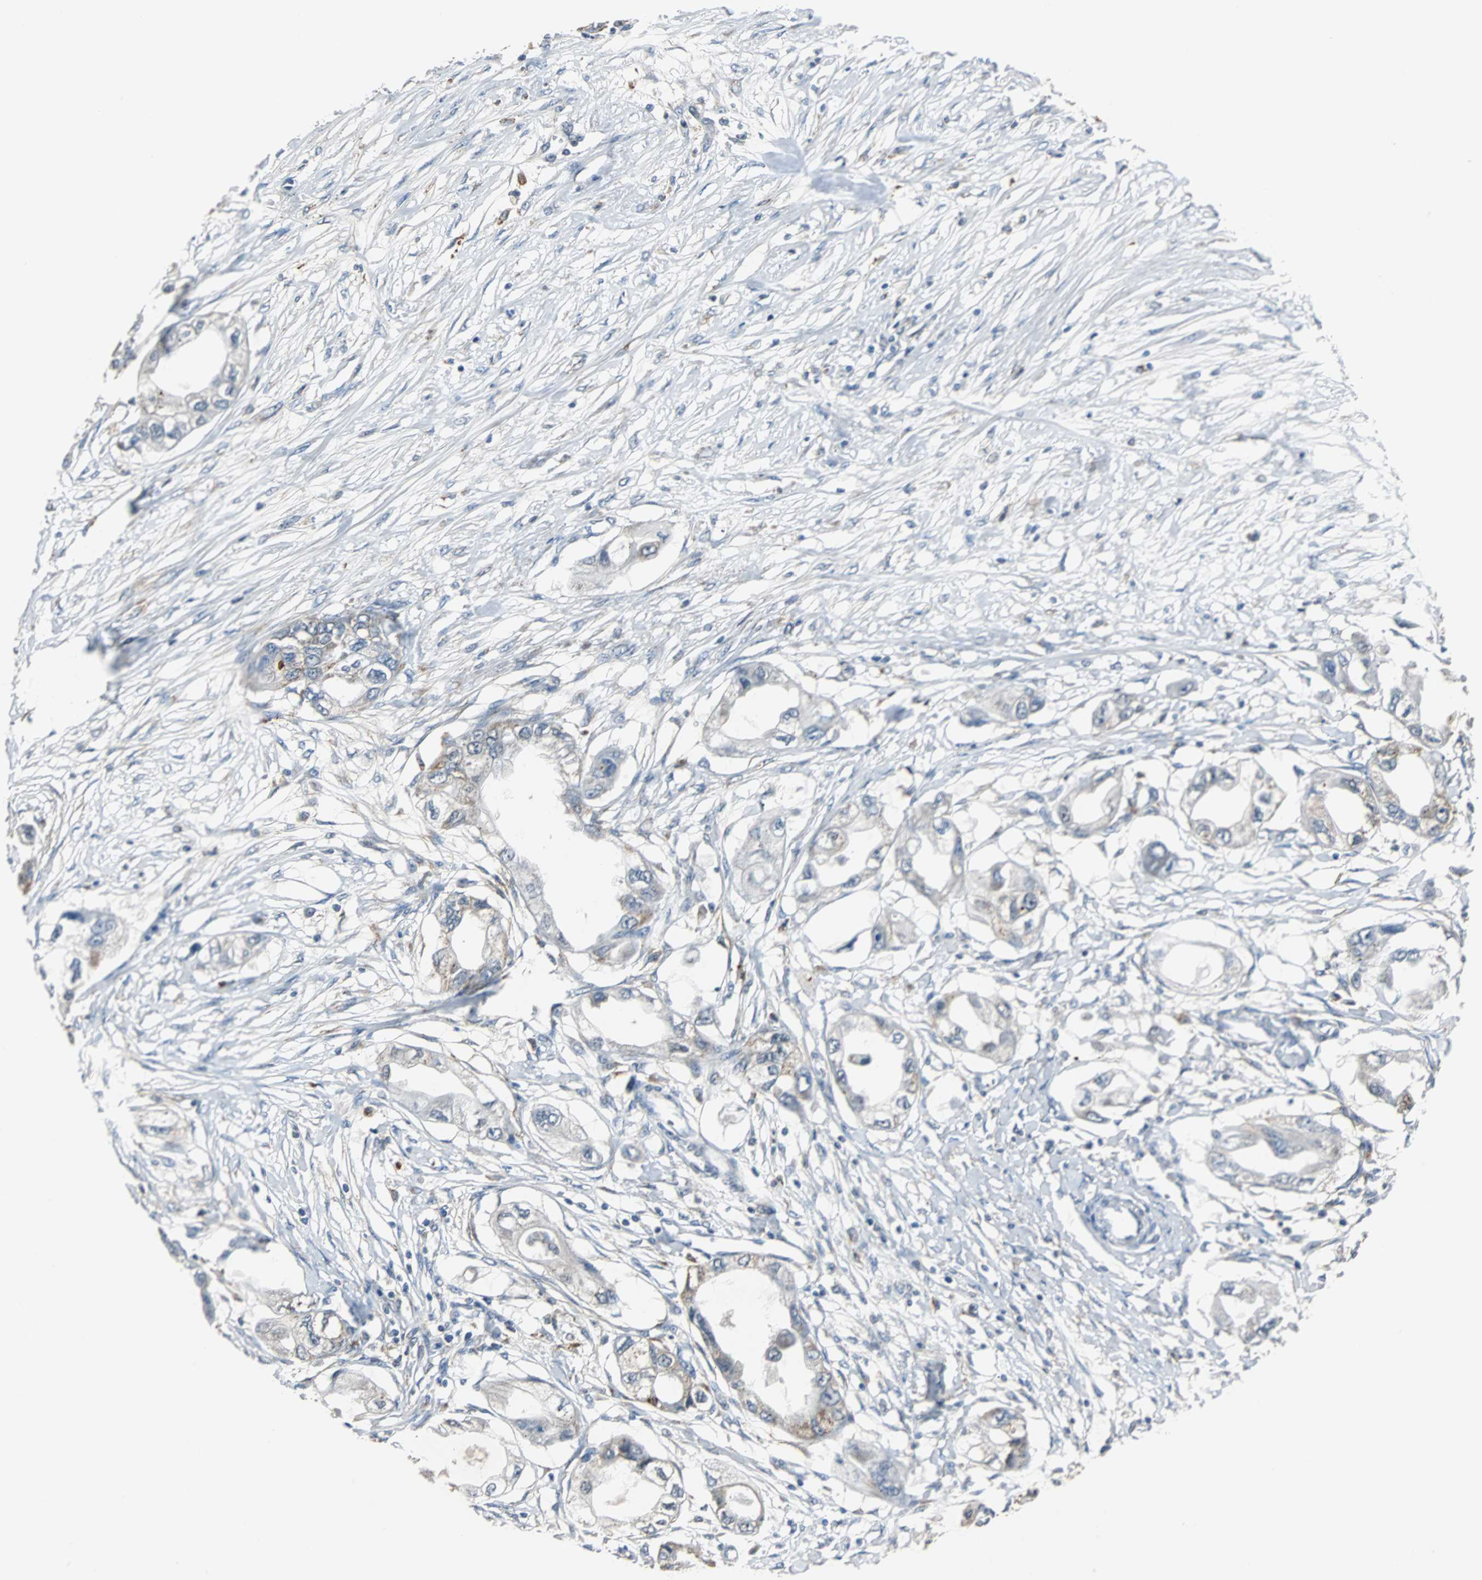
{"staining": {"intensity": "moderate", "quantity": "<25%", "location": "cytoplasmic/membranous"}, "tissue": "endometrial cancer", "cell_type": "Tumor cells", "image_type": "cancer", "snomed": [{"axis": "morphology", "description": "Adenocarcinoma, NOS"}, {"axis": "topography", "description": "Endometrium"}], "caption": "High-power microscopy captured an immunohistochemistry histopathology image of endometrial cancer (adenocarcinoma), revealing moderate cytoplasmic/membranous expression in about <25% of tumor cells.", "gene": "HLX", "patient": {"sex": "female", "age": 67}}